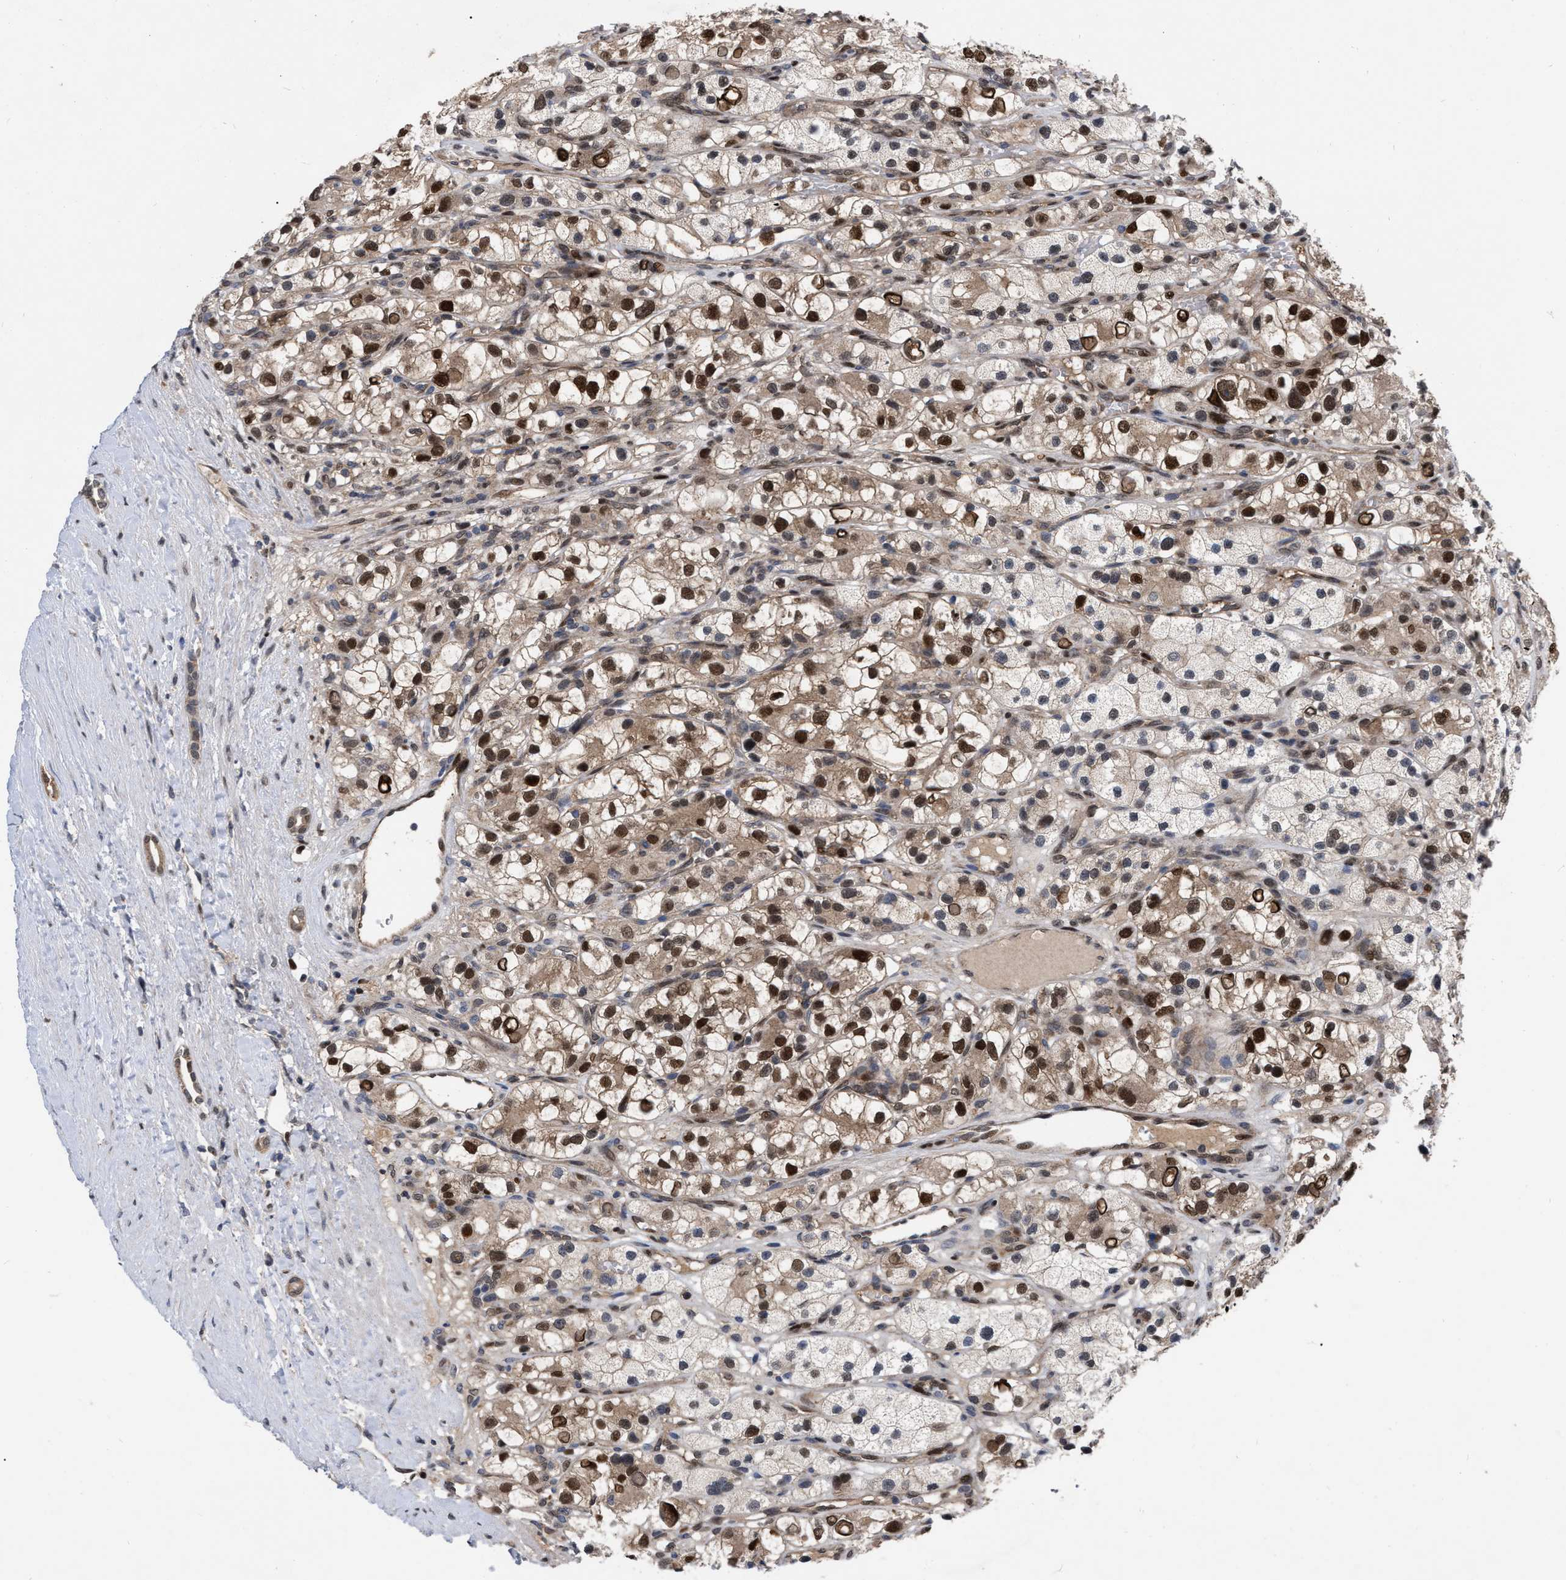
{"staining": {"intensity": "strong", "quantity": "25%-75%", "location": "cytoplasmic/membranous,nuclear"}, "tissue": "renal cancer", "cell_type": "Tumor cells", "image_type": "cancer", "snomed": [{"axis": "morphology", "description": "Adenocarcinoma, NOS"}, {"axis": "topography", "description": "Kidney"}], "caption": "High-magnification brightfield microscopy of renal cancer stained with DAB (3,3'-diaminobenzidine) (brown) and counterstained with hematoxylin (blue). tumor cells exhibit strong cytoplasmic/membranous and nuclear staining is seen in approximately25%-75% of cells.", "gene": "MDM4", "patient": {"sex": "female", "age": 57}}